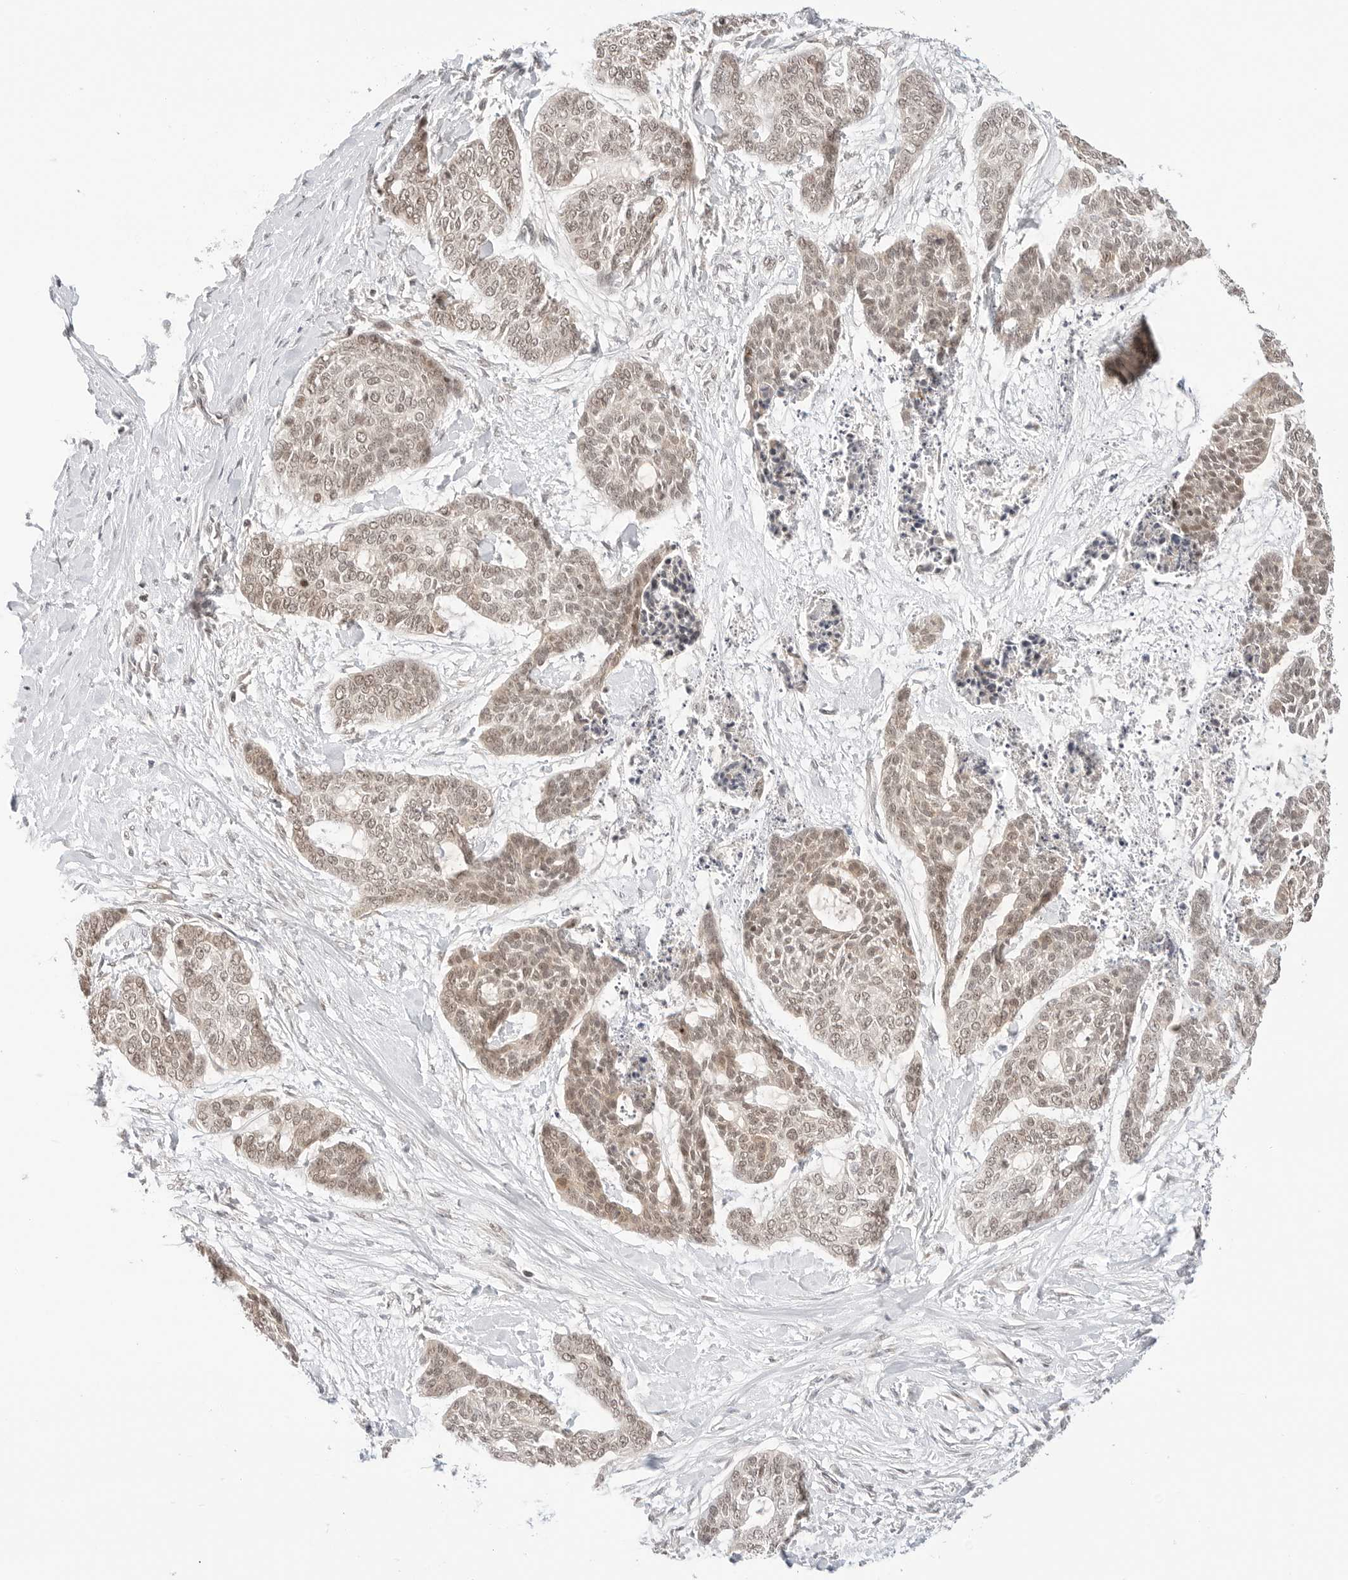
{"staining": {"intensity": "weak", "quantity": ">75%", "location": "nuclear"}, "tissue": "skin cancer", "cell_type": "Tumor cells", "image_type": "cancer", "snomed": [{"axis": "morphology", "description": "Basal cell carcinoma"}, {"axis": "topography", "description": "Skin"}], "caption": "Protein expression analysis of human basal cell carcinoma (skin) reveals weak nuclear positivity in approximately >75% of tumor cells.", "gene": "SEPTIN4", "patient": {"sex": "female", "age": 64}}